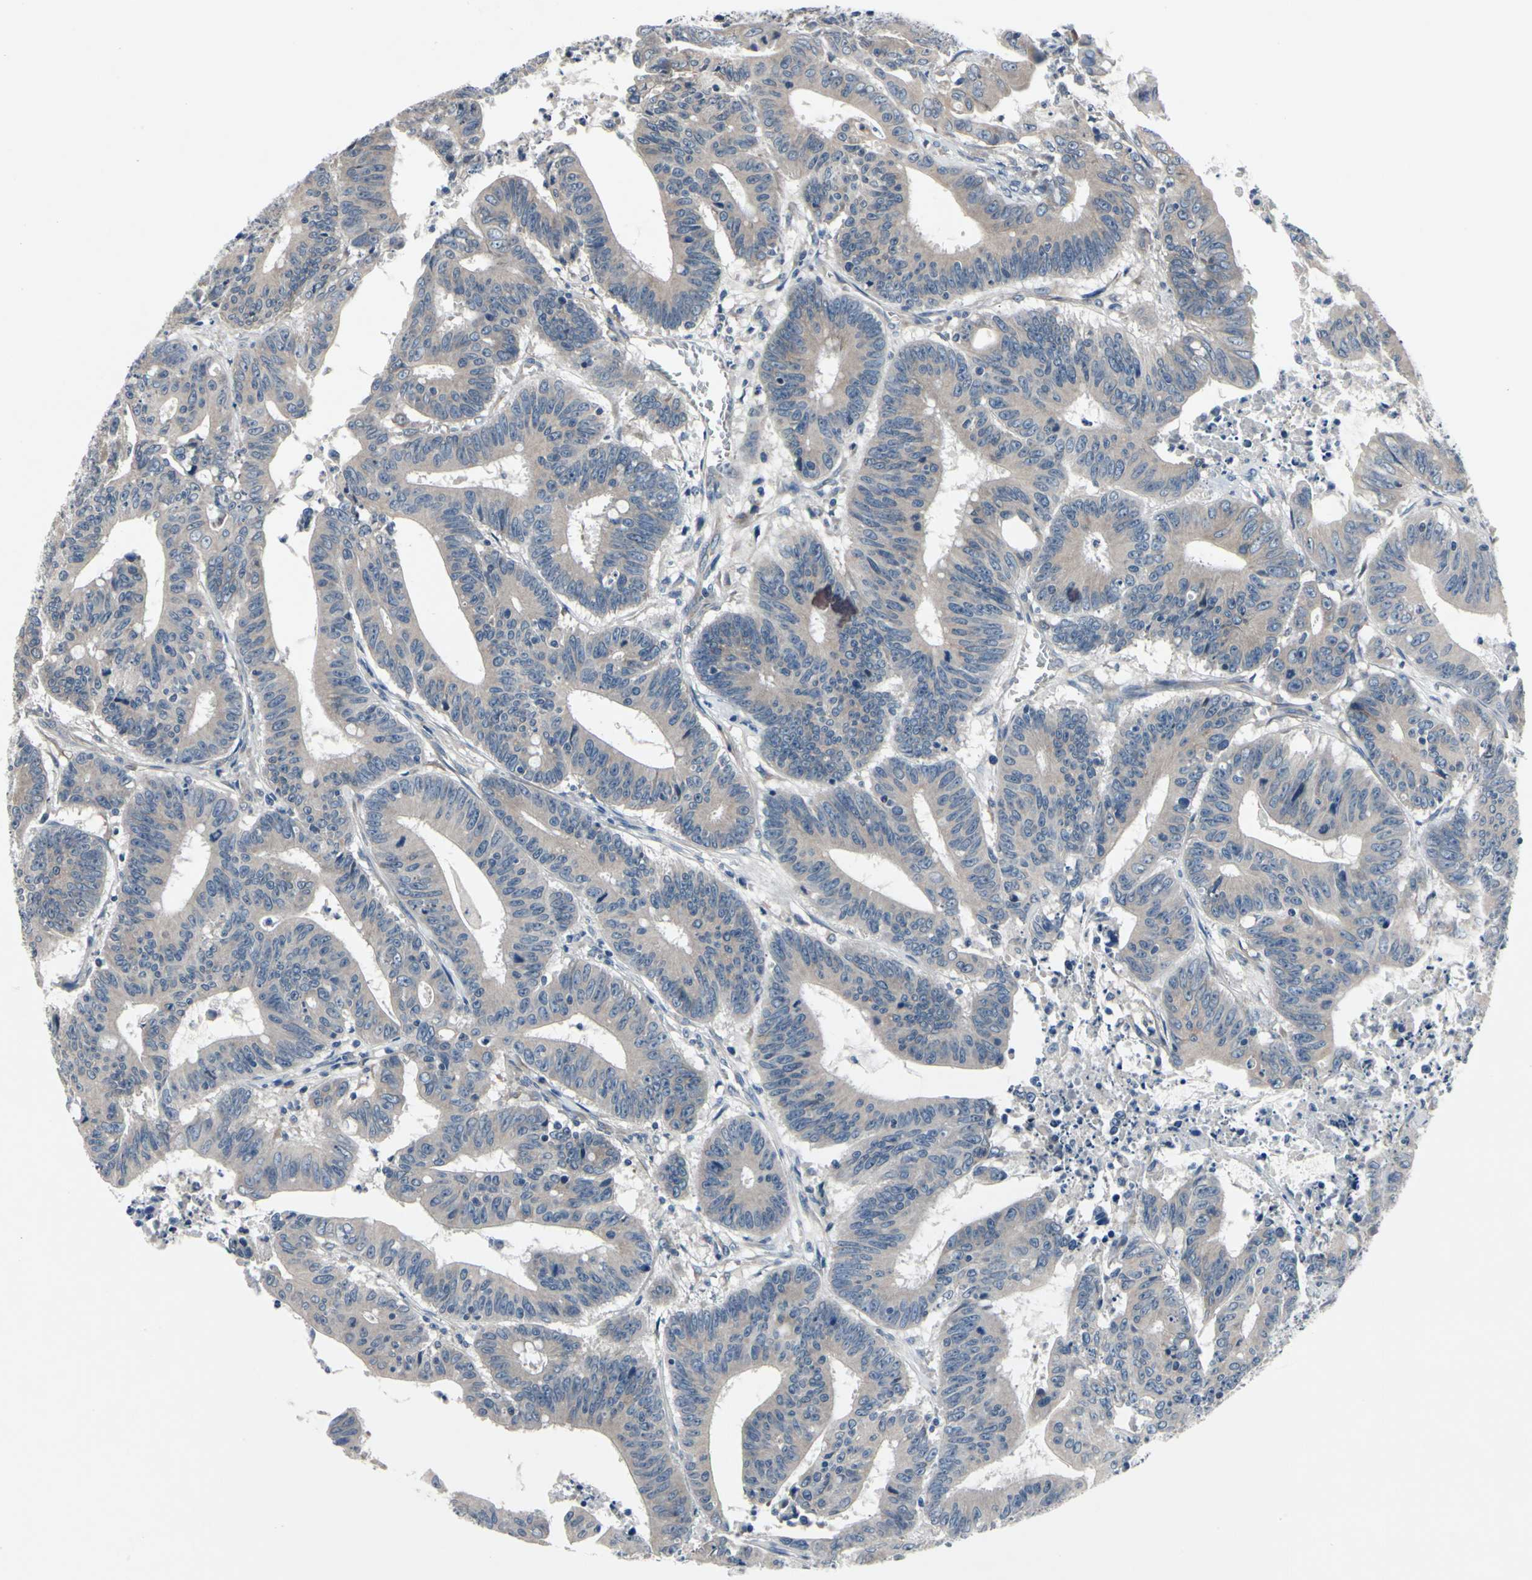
{"staining": {"intensity": "weak", "quantity": "25%-75%", "location": "cytoplasmic/membranous"}, "tissue": "colorectal cancer", "cell_type": "Tumor cells", "image_type": "cancer", "snomed": [{"axis": "morphology", "description": "Adenocarcinoma, NOS"}, {"axis": "topography", "description": "Colon"}], "caption": "Approximately 25%-75% of tumor cells in colorectal cancer demonstrate weak cytoplasmic/membranous protein positivity as visualized by brown immunohistochemical staining.", "gene": "SELENOK", "patient": {"sex": "male", "age": 45}}